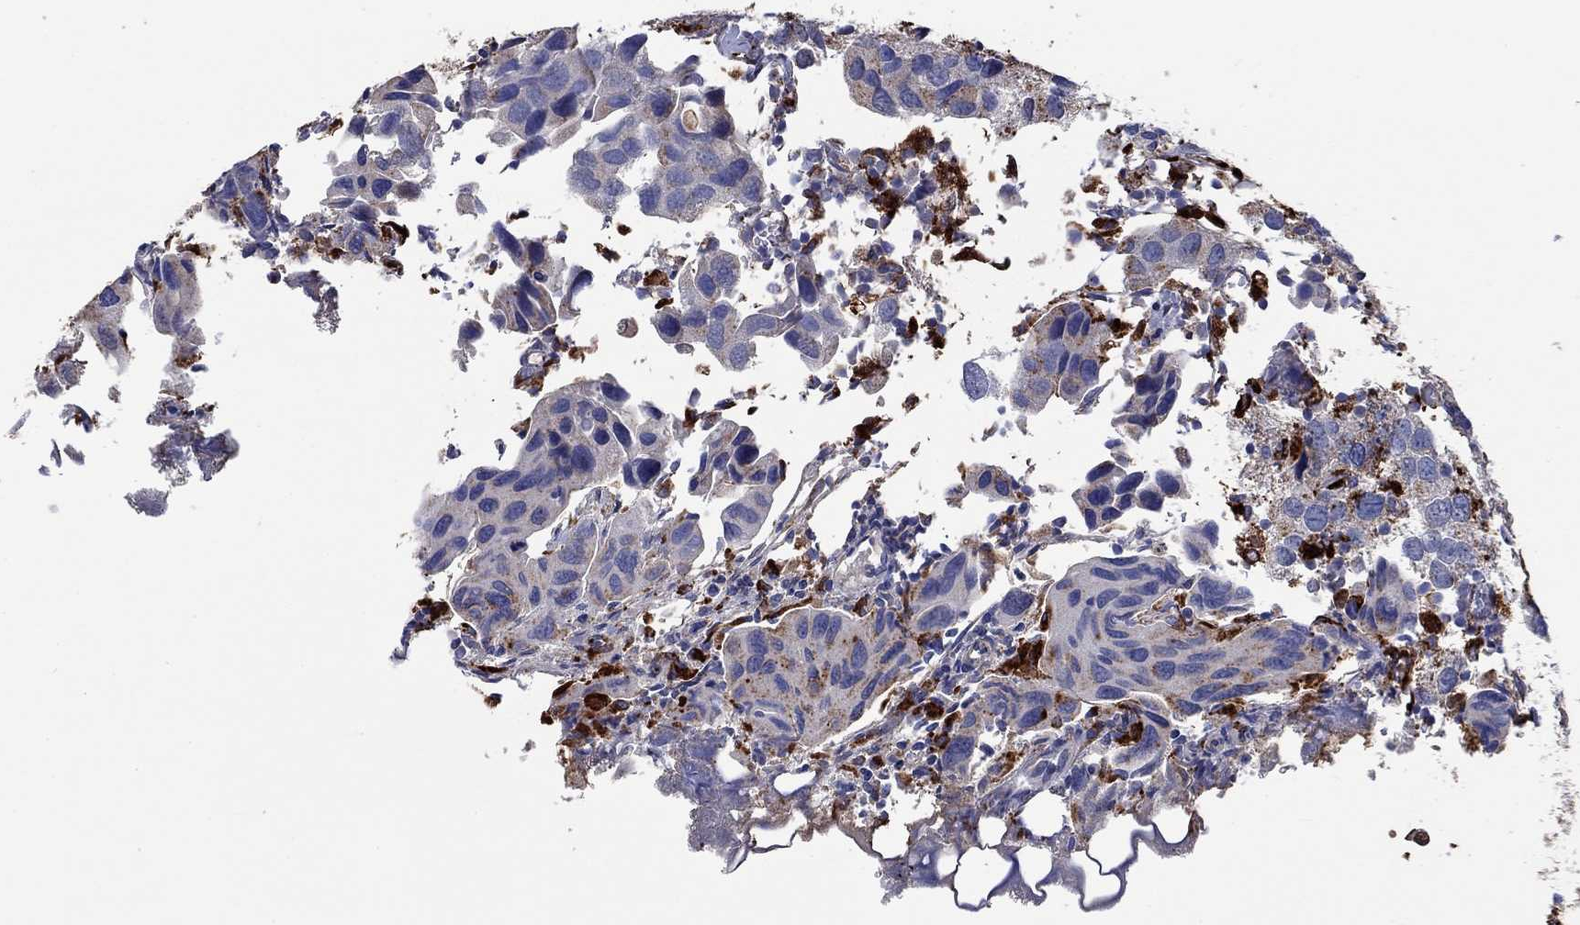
{"staining": {"intensity": "strong", "quantity": "<25%", "location": "cytoplasmic/membranous"}, "tissue": "urothelial cancer", "cell_type": "Tumor cells", "image_type": "cancer", "snomed": [{"axis": "morphology", "description": "Urothelial carcinoma, High grade"}, {"axis": "topography", "description": "Urinary bladder"}], "caption": "The histopathology image reveals staining of urothelial carcinoma (high-grade), revealing strong cytoplasmic/membranous protein positivity (brown color) within tumor cells.", "gene": "CTSB", "patient": {"sex": "male", "age": 79}}